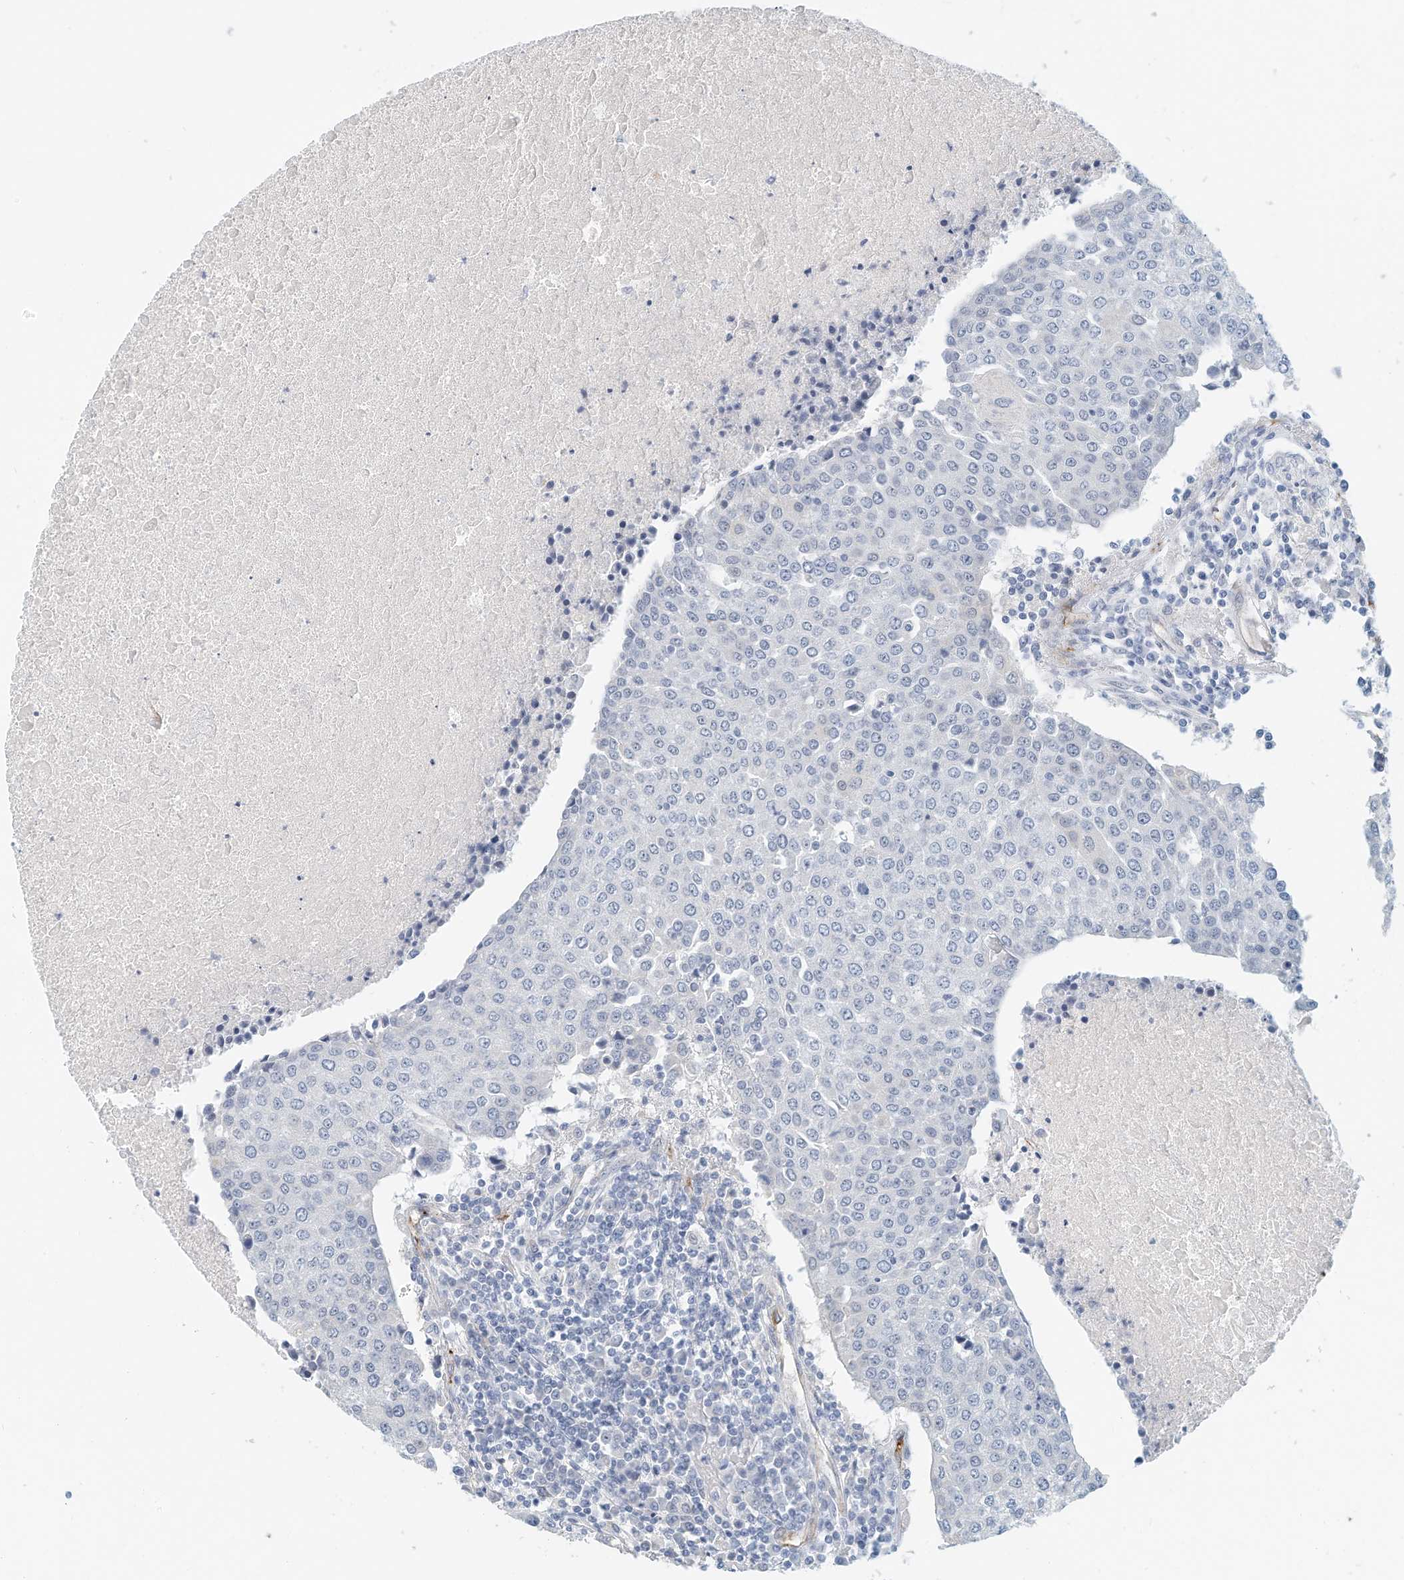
{"staining": {"intensity": "negative", "quantity": "none", "location": "none"}, "tissue": "urothelial cancer", "cell_type": "Tumor cells", "image_type": "cancer", "snomed": [{"axis": "morphology", "description": "Urothelial carcinoma, High grade"}, {"axis": "topography", "description": "Urinary bladder"}], "caption": "The micrograph reveals no staining of tumor cells in urothelial cancer.", "gene": "ARHGAP28", "patient": {"sex": "female", "age": 85}}